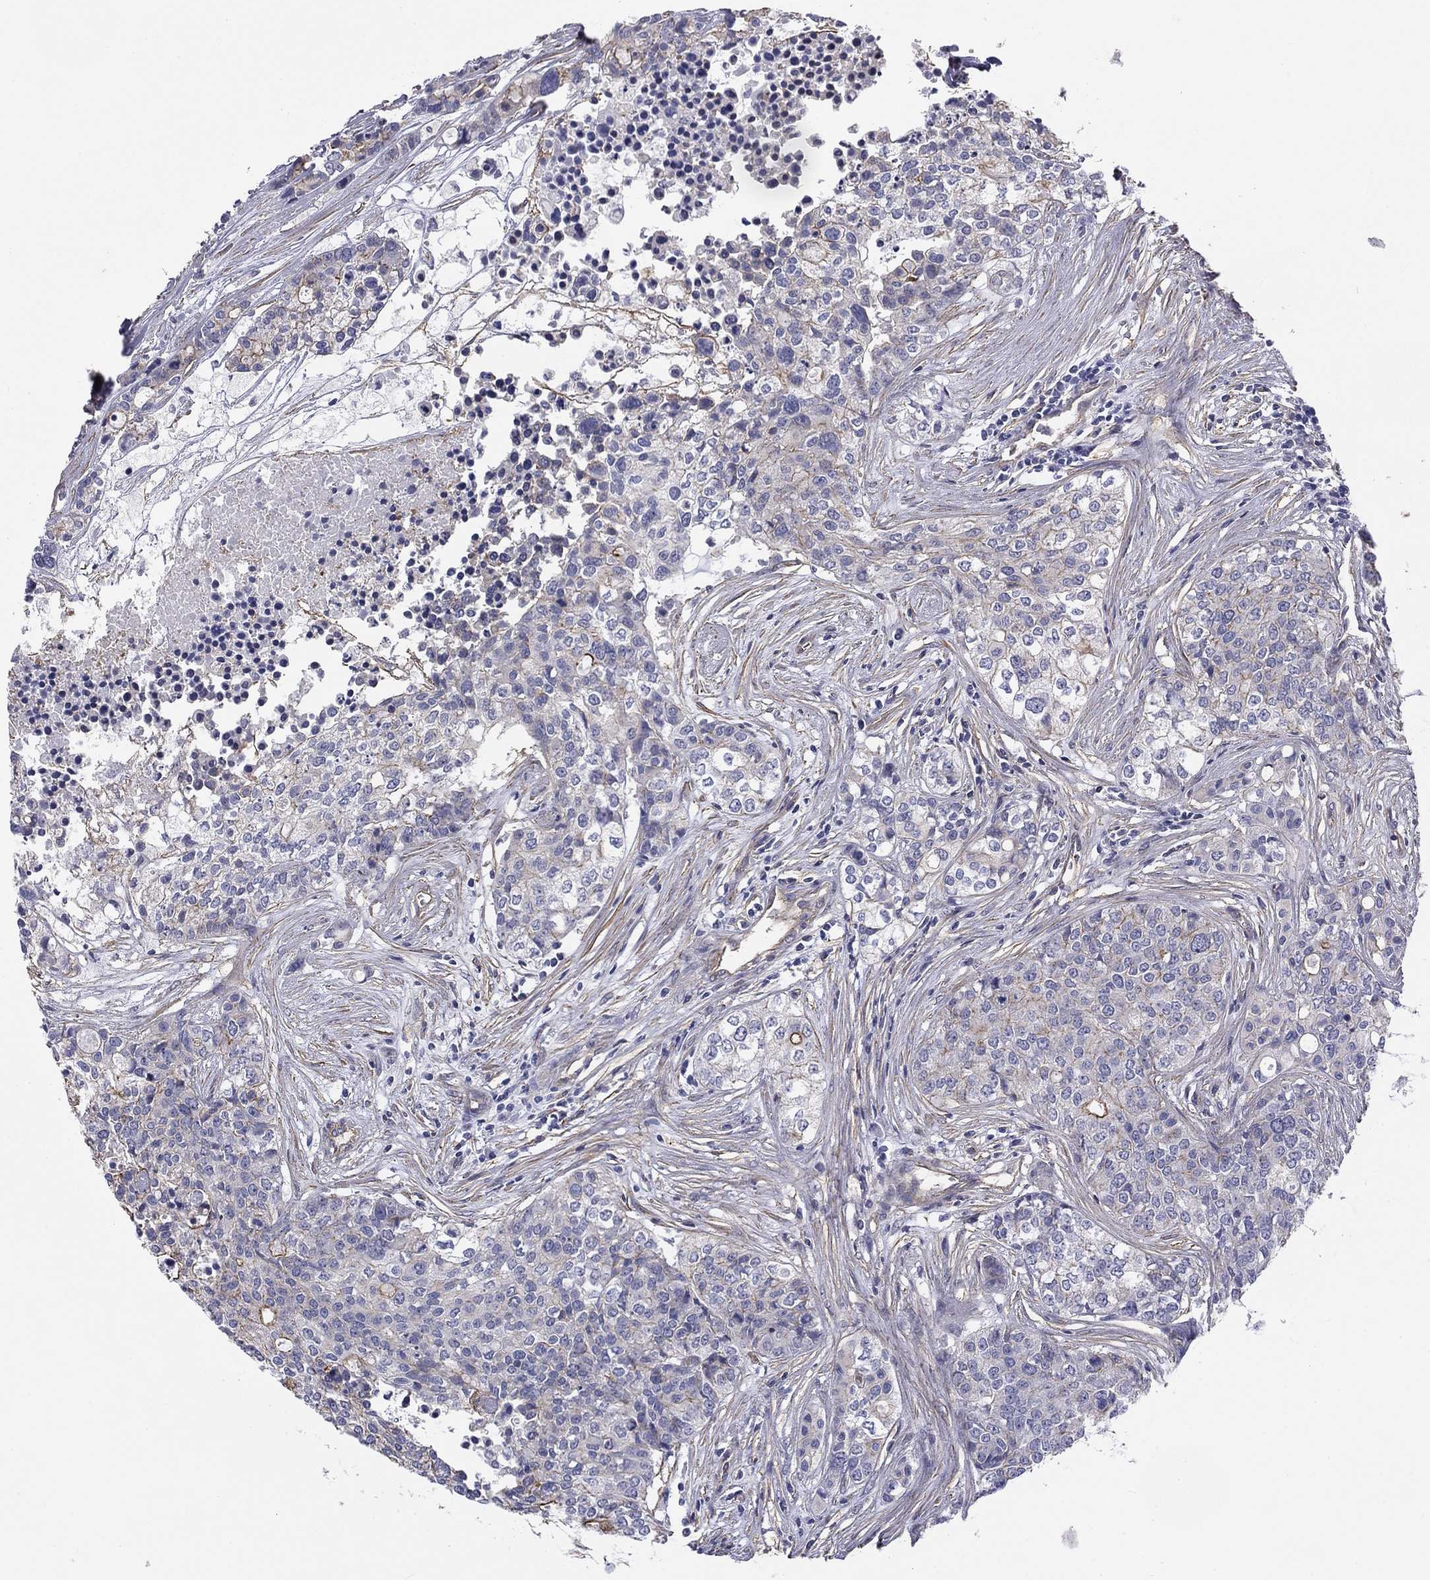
{"staining": {"intensity": "negative", "quantity": "none", "location": "none"}, "tissue": "carcinoid", "cell_type": "Tumor cells", "image_type": "cancer", "snomed": [{"axis": "morphology", "description": "Carcinoid, malignant, NOS"}, {"axis": "topography", "description": "Colon"}], "caption": "The IHC histopathology image has no significant staining in tumor cells of malignant carcinoid tissue. Brightfield microscopy of immunohistochemistry stained with DAB (brown) and hematoxylin (blue), captured at high magnification.", "gene": "TCHH", "patient": {"sex": "male", "age": 81}}